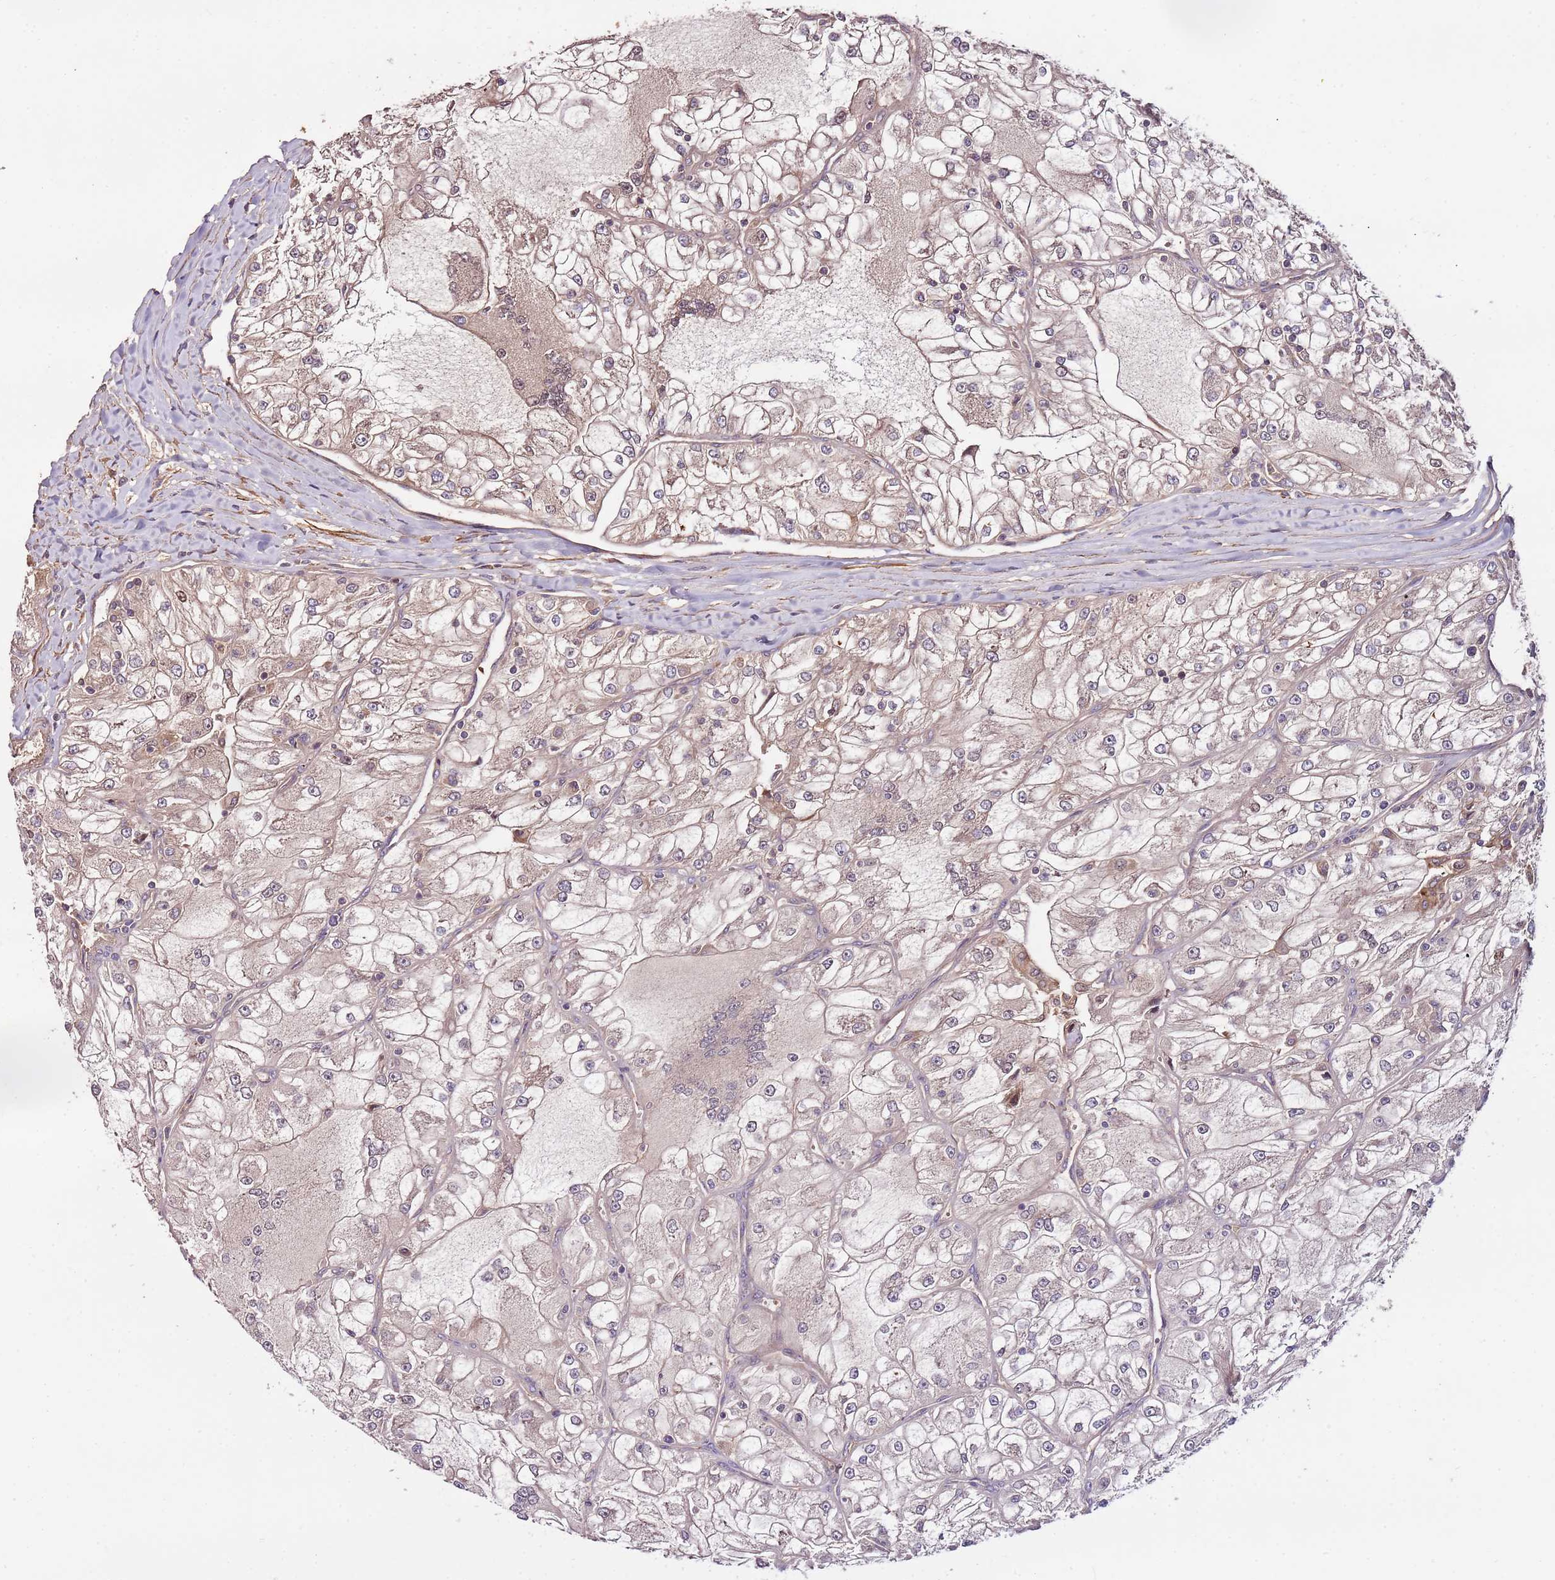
{"staining": {"intensity": "weak", "quantity": "<25%", "location": "cytoplasmic/membranous"}, "tissue": "renal cancer", "cell_type": "Tumor cells", "image_type": "cancer", "snomed": [{"axis": "morphology", "description": "Adenocarcinoma, NOS"}, {"axis": "topography", "description": "Kidney"}], "caption": "The image displays no significant expression in tumor cells of adenocarcinoma (renal).", "gene": "DENR", "patient": {"sex": "female", "age": 72}}